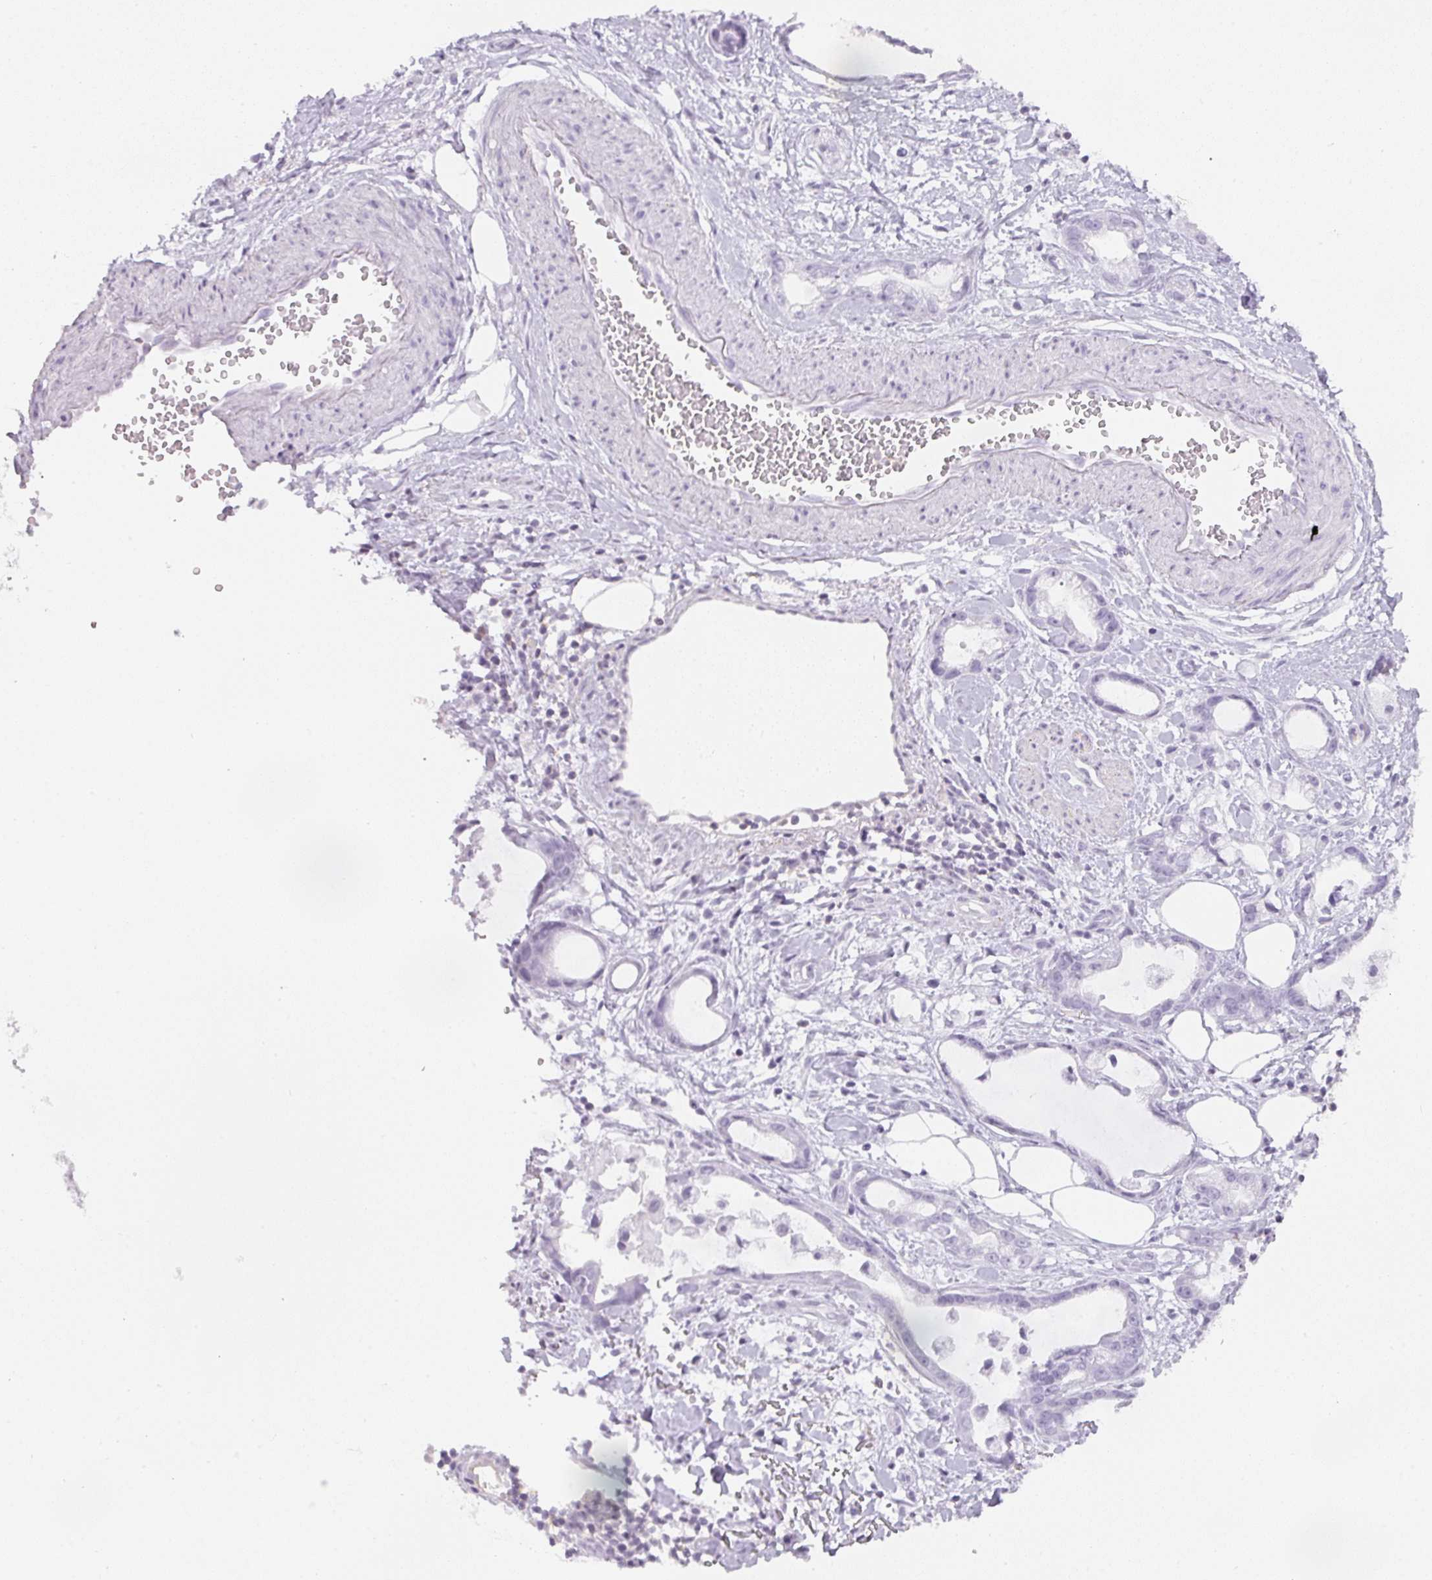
{"staining": {"intensity": "negative", "quantity": "none", "location": "none"}, "tissue": "stomach cancer", "cell_type": "Tumor cells", "image_type": "cancer", "snomed": [{"axis": "morphology", "description": "Adenocarcinoma, NOS"}, {"axis": "topography", "description": "Stomach"}], "caption": "High power microscopy histopathology image of an immunohistochemistry photomicrograph of stomach adenocarcinoma, revealing no significant positivity in tumor cells.", "gene": "TMEM42", "patient": {"sex": "male", "age": 55}}